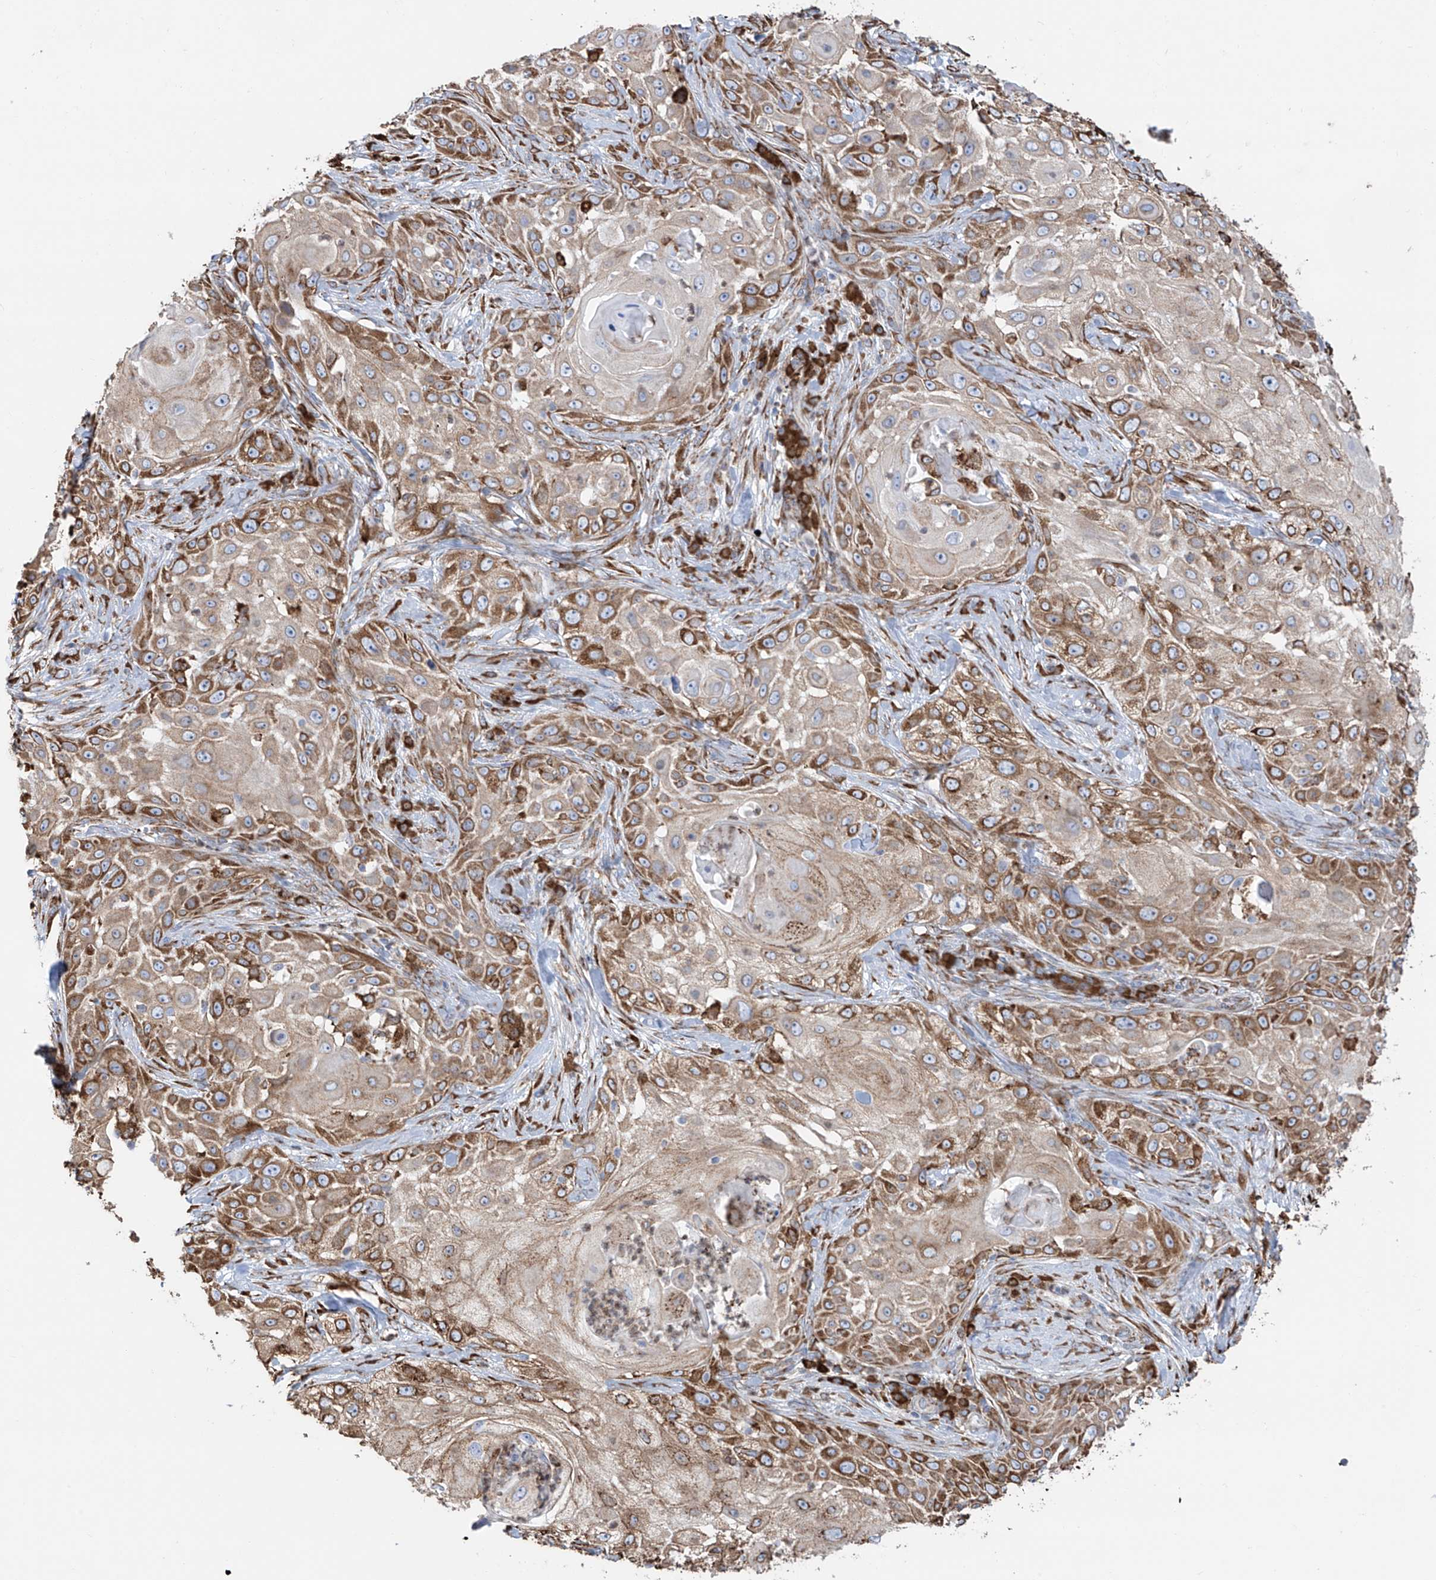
{"staining": {"intensity": "moderate", "quantity": ">75%", "location": "cytoplasmic/membranous"}, "tissue": "skin cancer", "cell_type": "Tumor cells", "image_type": "cancer", "snomed": [{"axis": "morphology", "description": "Squamous cell carcinoma, NOS"}, {"axis": "topography", "description": "Skin"}], "caption": "IHC image of human skin cancer stained for a protein (brown), which displays medium levels of moderate cytoplasmic/membranous staining in about >75% of tumor cells.", "gene": "ZNF354C", "patient": {"sex": "female", "age": 44}}